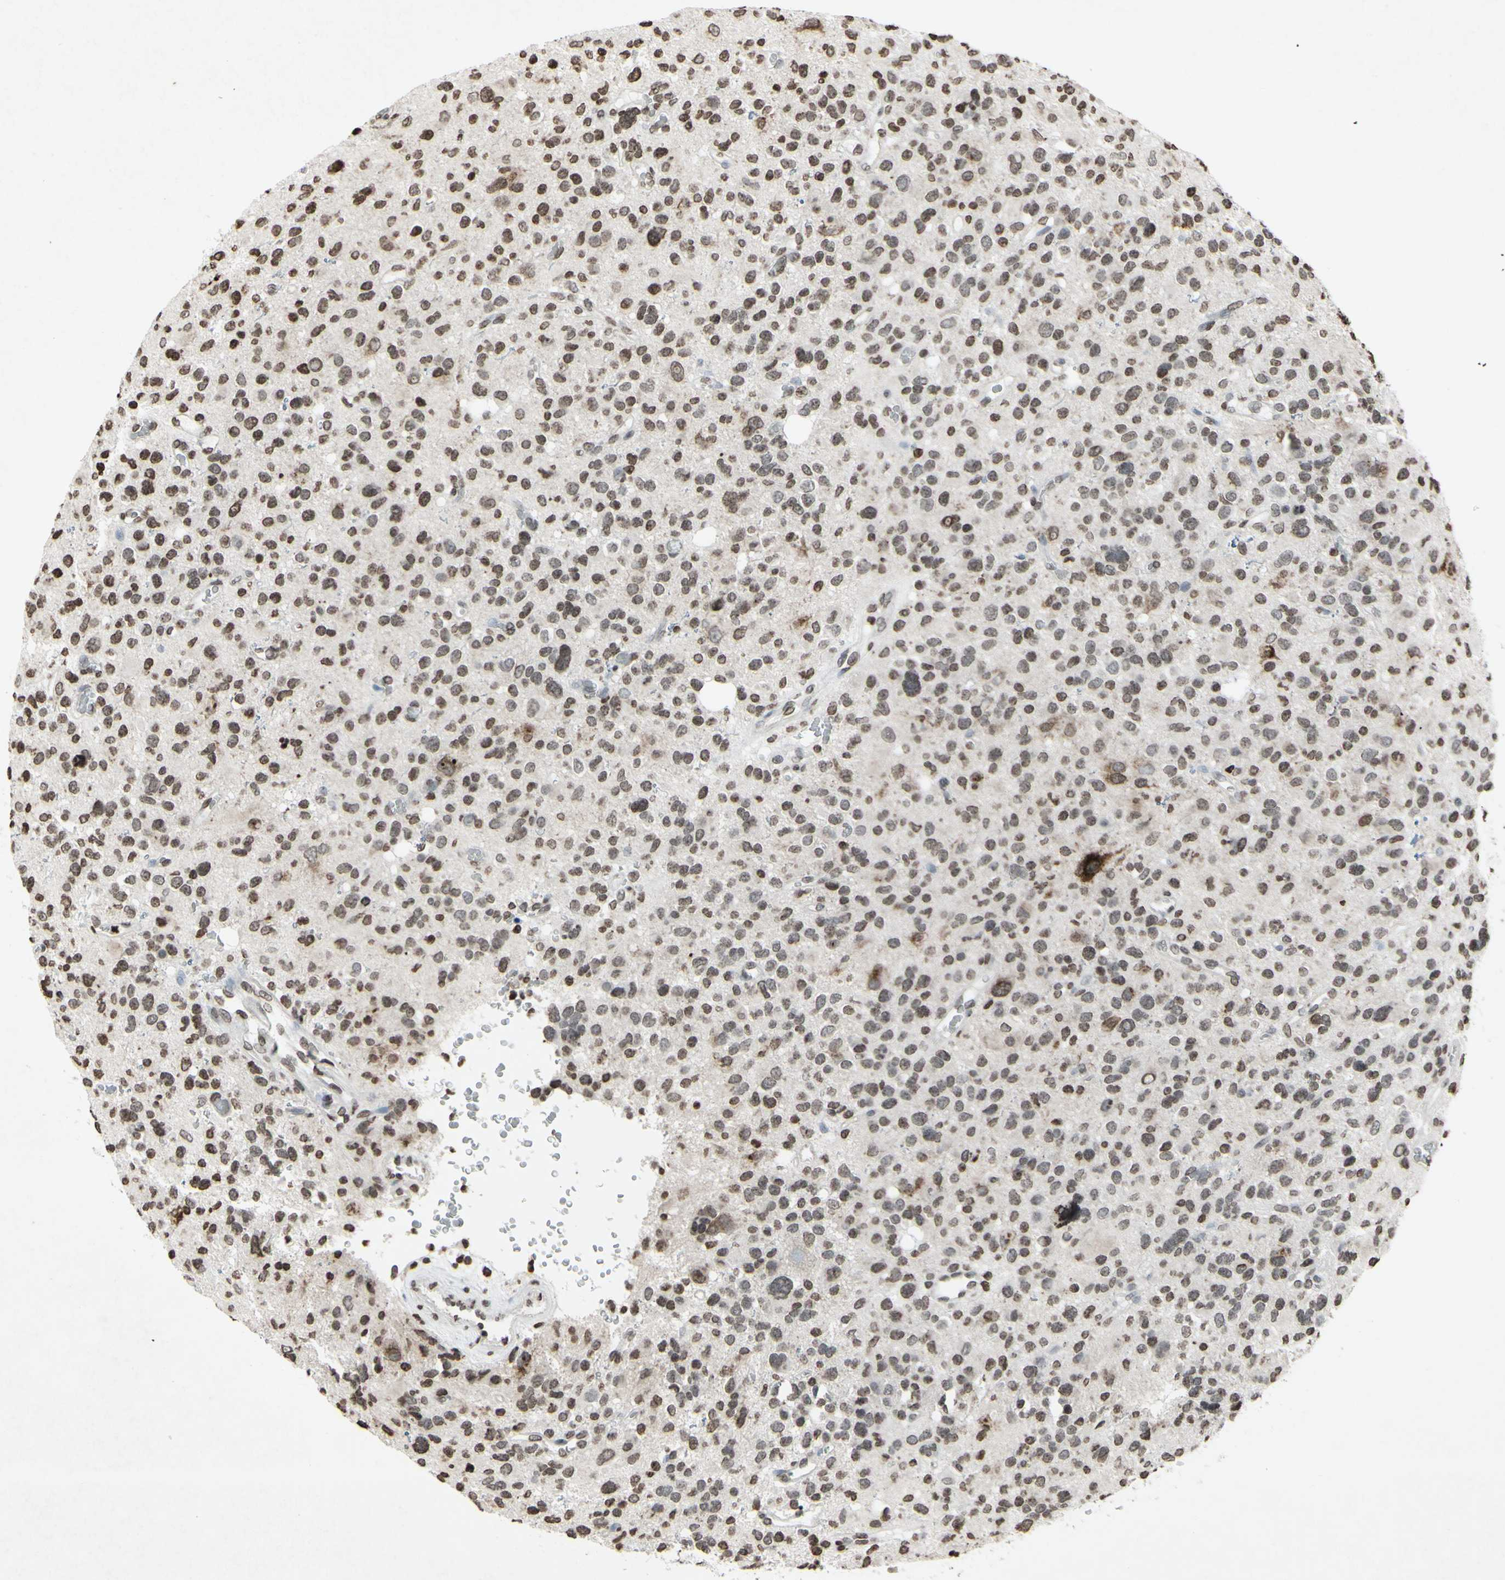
{"staining": {"intensity": "weak", "quantity": "25%-75%", "location": "nuclear"}, "tissue": "glioma", "cell_type": "Tumor cells", "image_type": "cancer", "snomed": [{"axis": "morphology", "description": "Glioma, malignant, High grade"}, {"axis": "topography", "description": "Brain"}], "caption": "The histopathology image shows a brown stain indicating the presence of a protein in the nuclear of tumor cells in glioma.", "gene": "CD79B", "patient": {"sex": "male", "age": 48}}